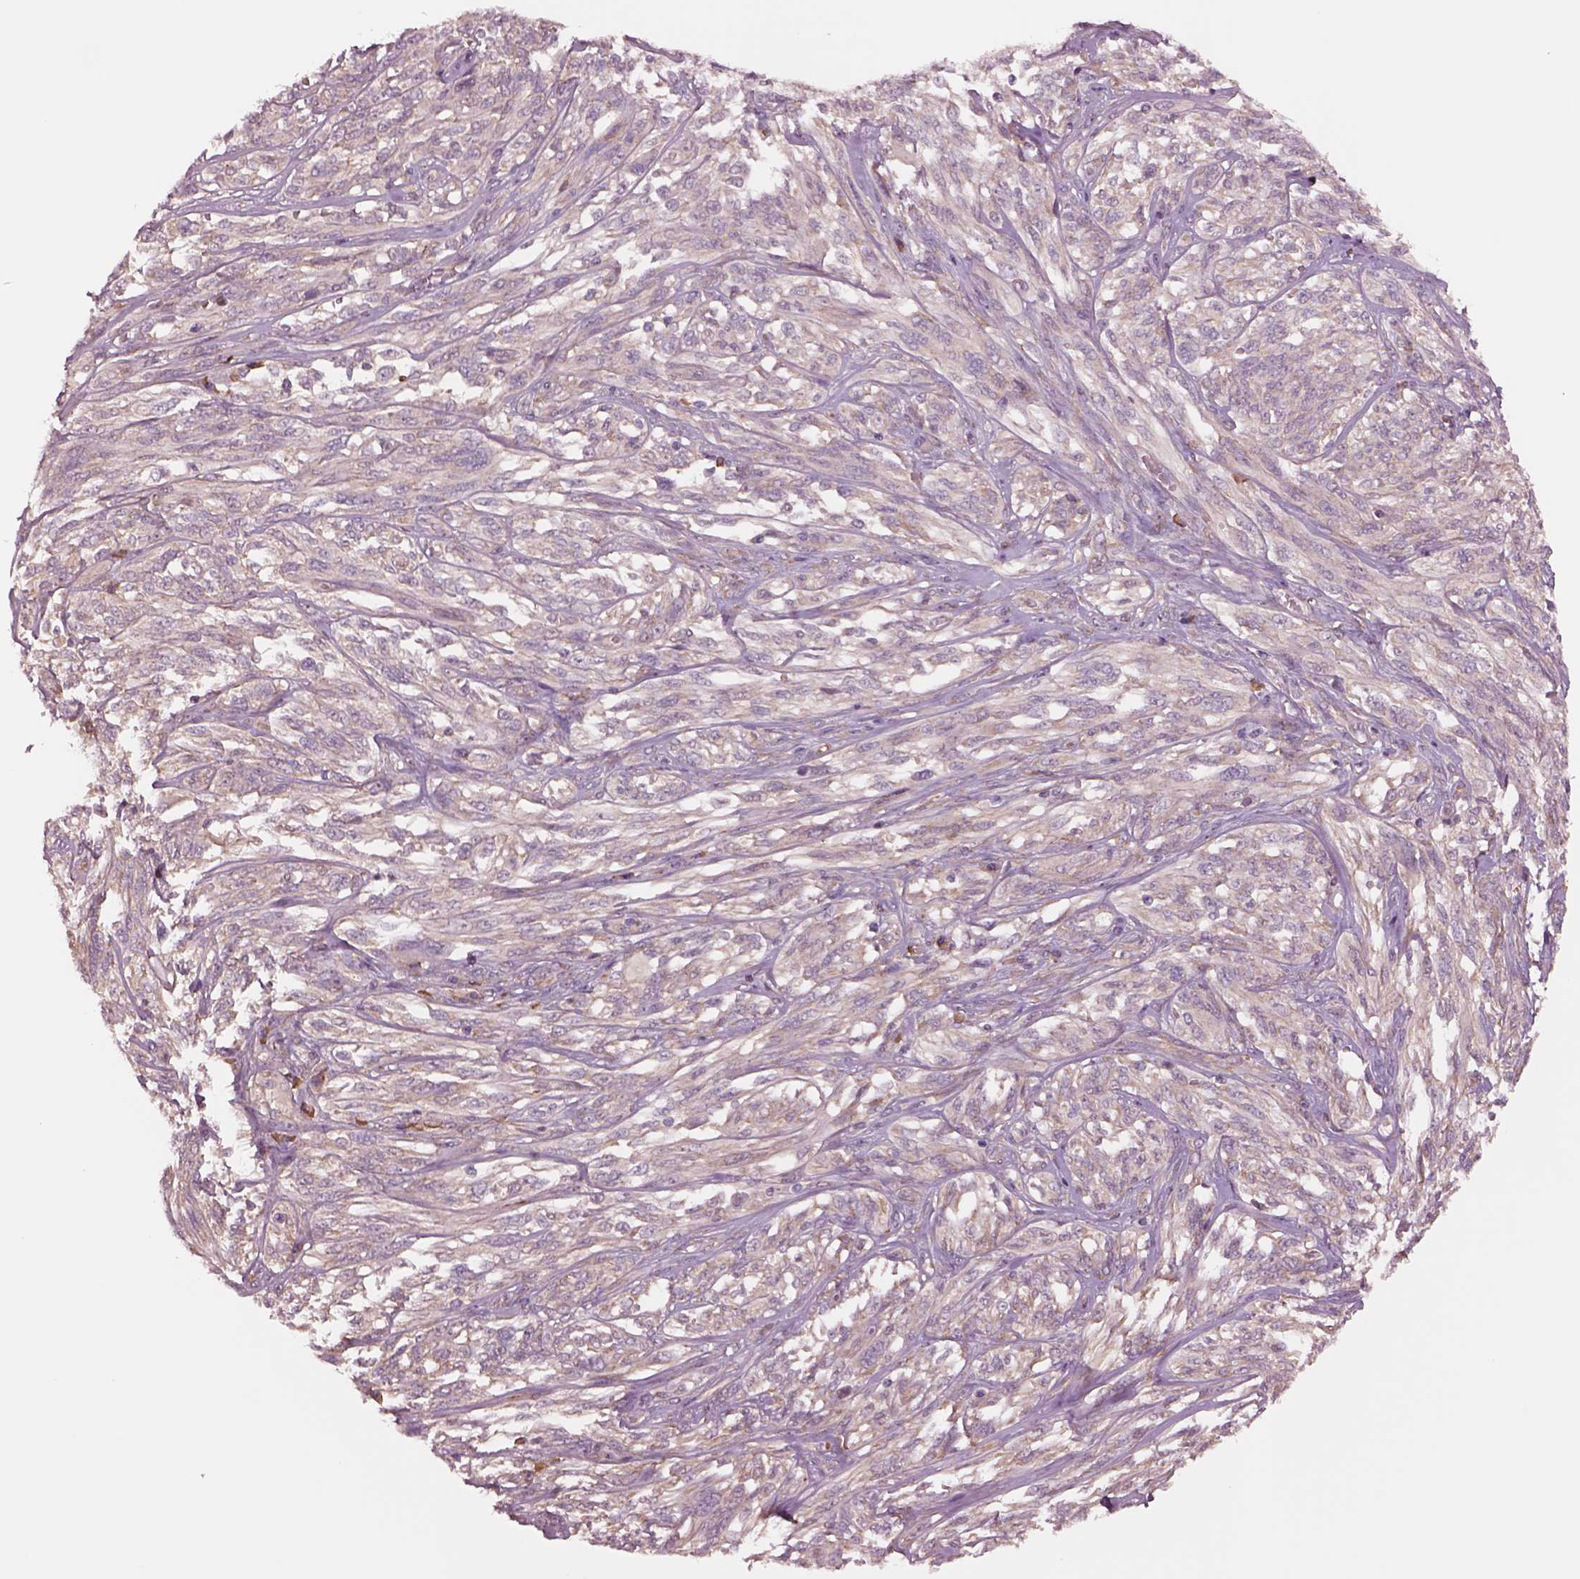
{"staining": {"intensity": "negative", "quantity": "none", "location": "none"}, "tissue": "melanoma", "cell_type": "Tumor cells", "image_type": "cancer", "snomed": [{"axis": "morphology", "description": "Malignant melanoma, NOS"}, {"axis": "topography", "description": "Skin"}], "caption": "Immunohistochemical staining of malignant melanoma reveals no significant expression in tumor cells. (DAB IHC visualized using brightfield microscopy, high magnification).", "gene": "HTR1B", "patient": {"sex": "female", "age": 91}}